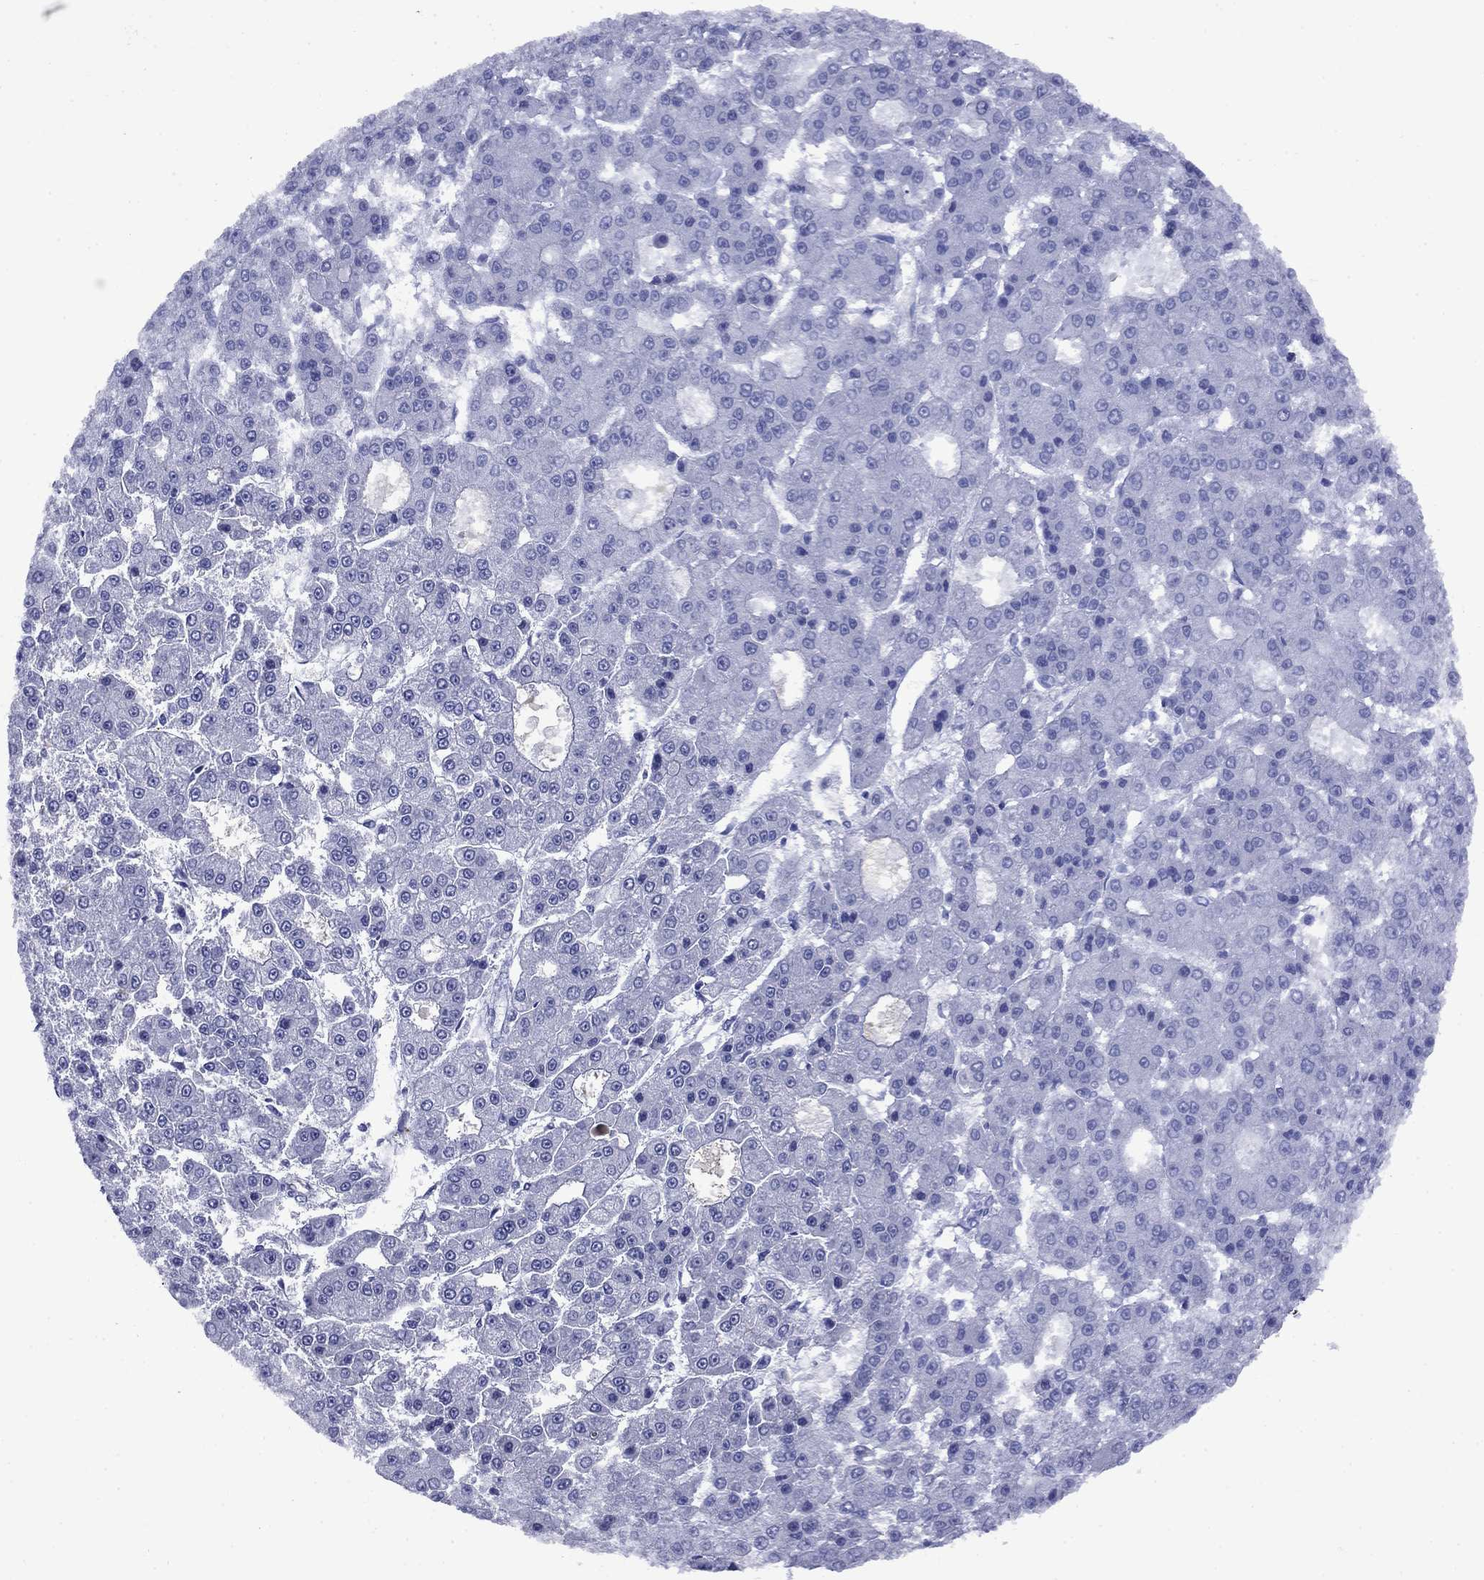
{"staining": {"intensity": "negative", "quantity": "none", "location": "none"}, "tissue": "liver cancer", "cell_type": "Tumor cells", "image_type": "cancer", "snomed": [{"axis": "morphology", "description": "Carcinoma, Hepatocellular, NOS"}, {"axis": "topography", "description": "Liver"}], "caption": "The micrograph demonstrates no staining of tumor cells in liver cancer. The staining was performed using DAB (3,3'-diaminobenzidine) to visualize the protein expression in brown, while the nuclei were stained in blue with hematoxylin (Magnification: 20x).", "gene": "APOA2", "patient": {"sex": "male", "age": 70}}